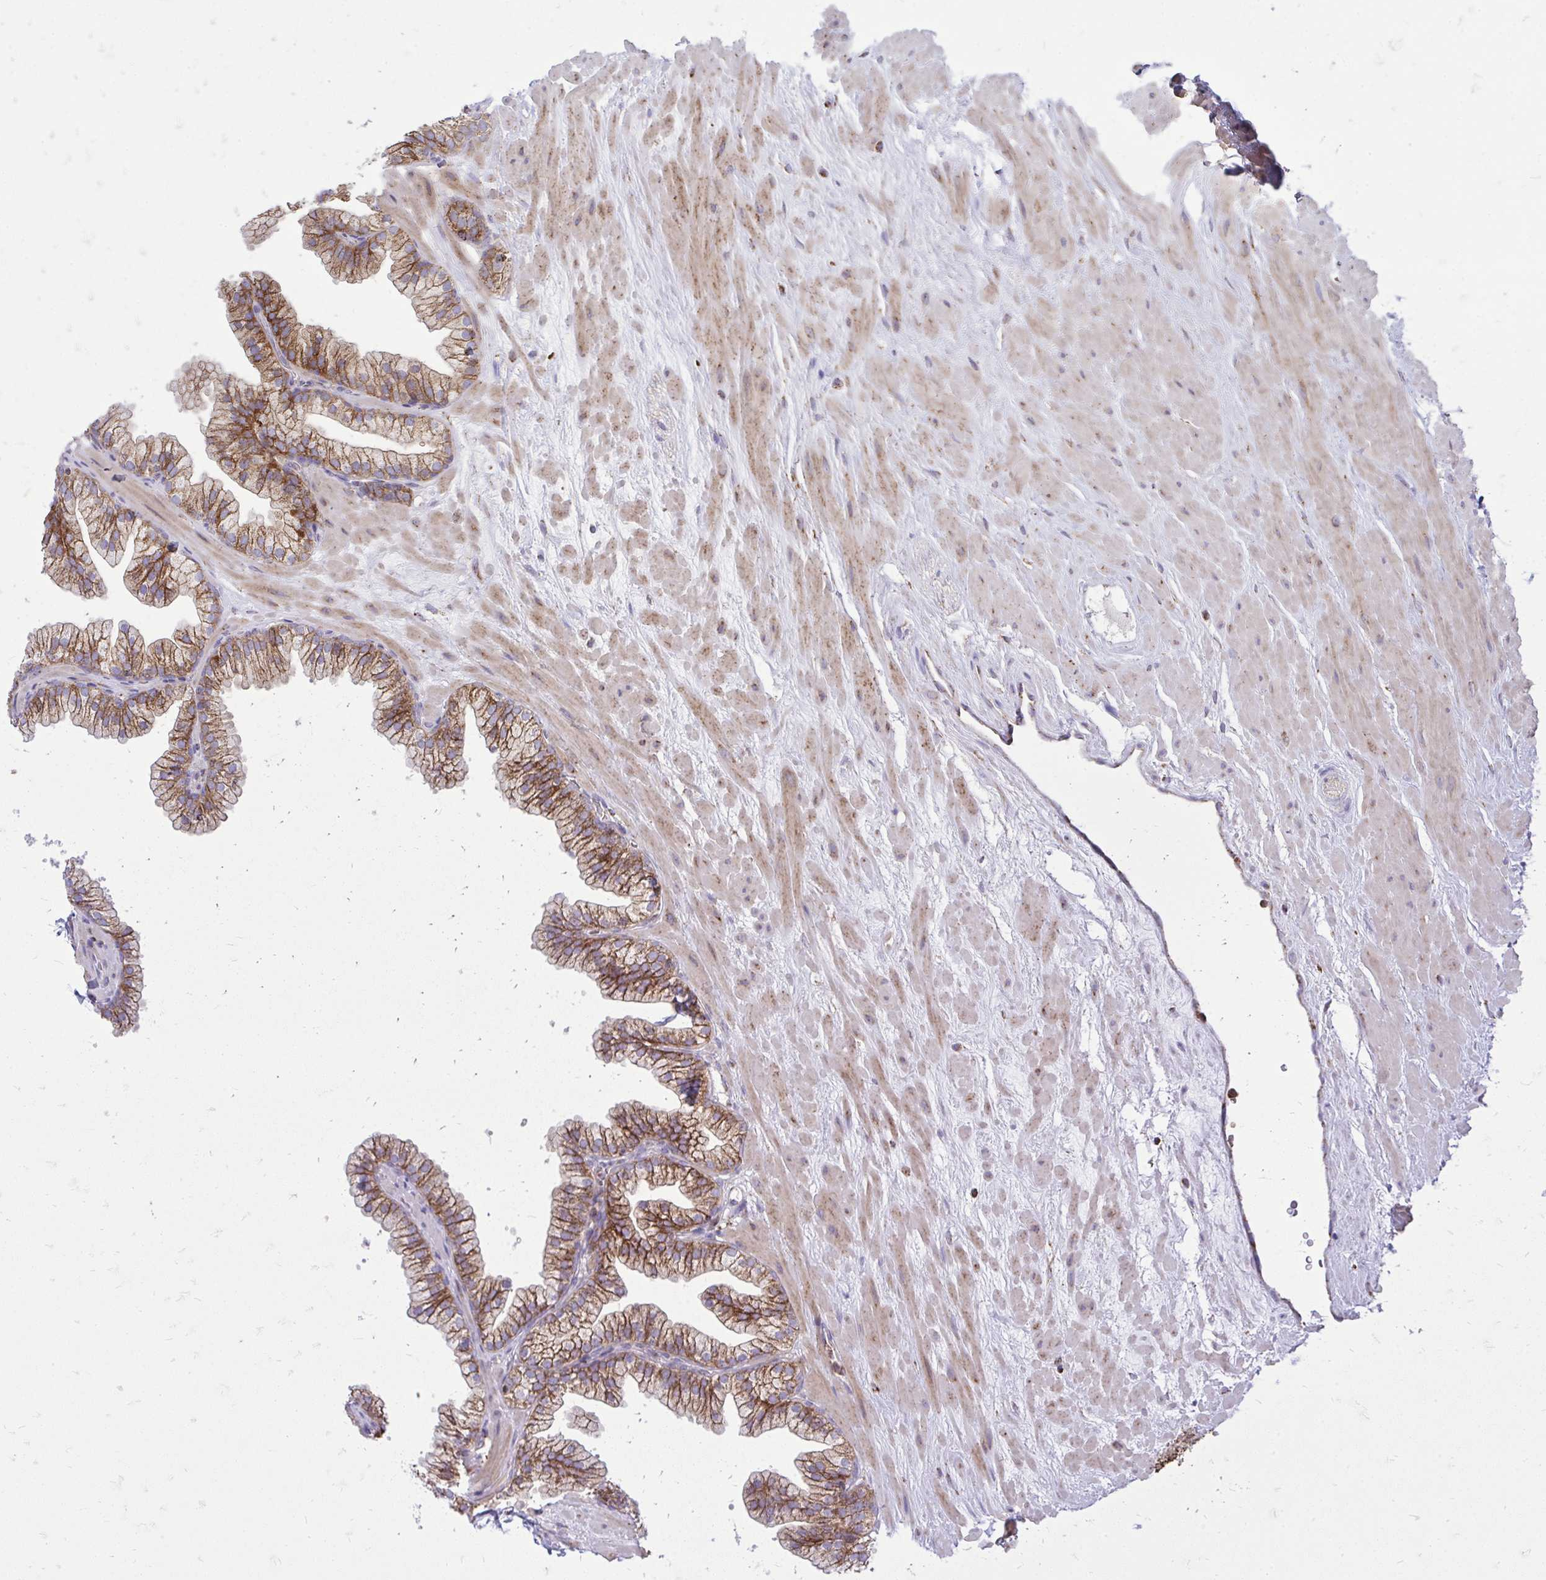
{"staining": {"intensity": "strong", "quantity": "25%-75%", "location": "cytoplasmic/membranous"}, "tissue": "prostate", "cell_type": "Glandular cells", "image_type": "normal", "snomed": [{"axis": "morphology", "description": "Normal tissue, NOS"}, {"axis": "topography", "description": "Prostate"}, {"axis": "topography", "description": "Peripheral nerve tissue"}], "caption": "IHC of unremarkable prostate exhibits high levels of strong cytoplasmic/membranous expression in about 25%-75% of glandular cells.", "gene": "SPTBN2", "patient": {"sex": "male", "age": 61}}